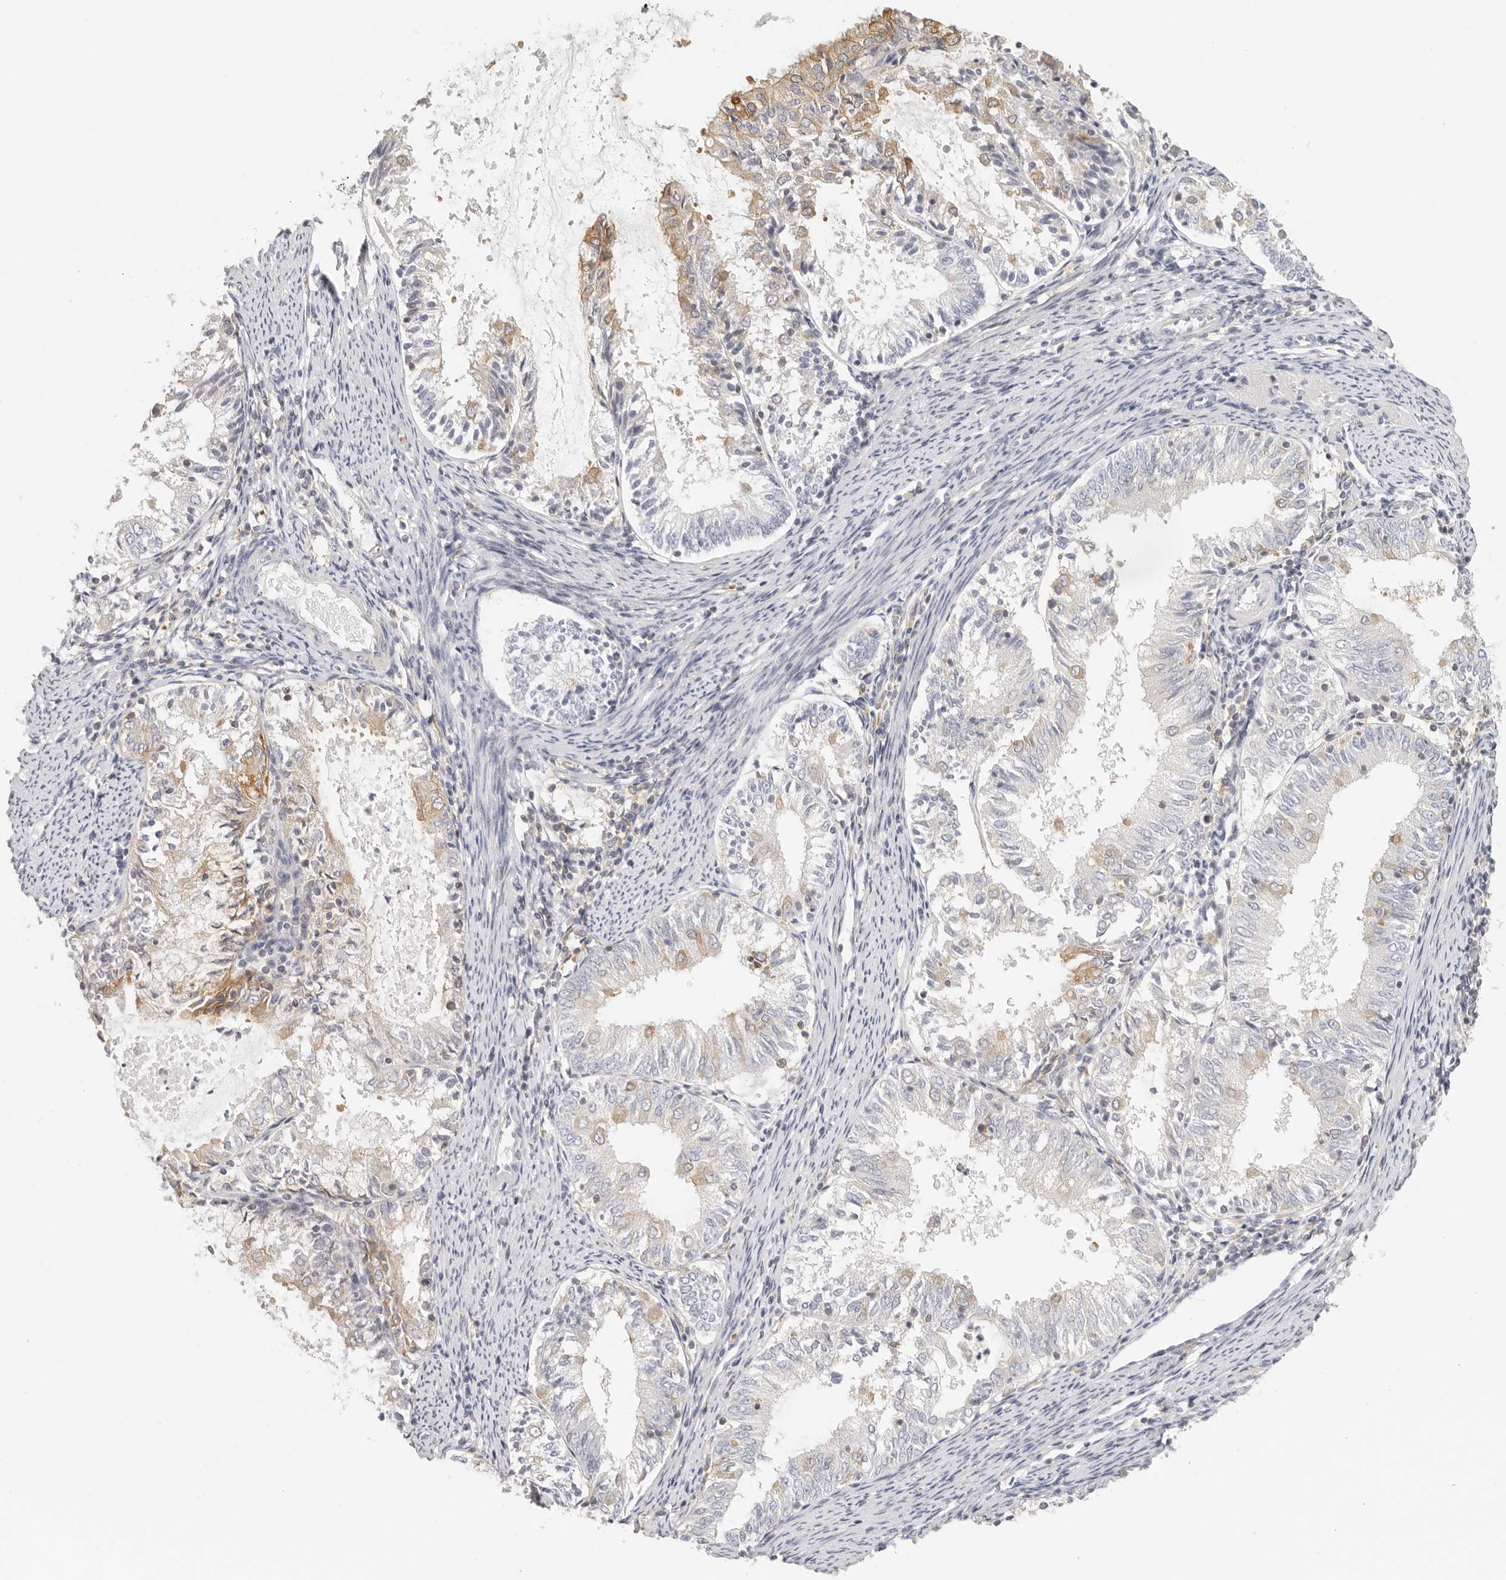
{"staining": {"intensity": "moderate", "quantity": "<25%", "location": "cytoplasmic/membranous"}, "tissue": "endometrial cancer", "cell_type": "Tumor cells", "image_type": "cancer", "snomed": [{"axis": "morphology", "description": "Adenocarcinoma, NOS"}, {"axis": "topography", "description": "Endometrium"}], "caption": "Immunohistochemistry photomicrograph of neoplastic tissue: adenocarcinoma (endometrial) stained using IHC shows low levels of moderate protein expression localized specifically in the cytoplasmic/membranous of tumor cells, appearing as a cytoplasmic/membranous brown color.", "gene": "ANXA9", "patient": {"sex": "female", "age": 57}}